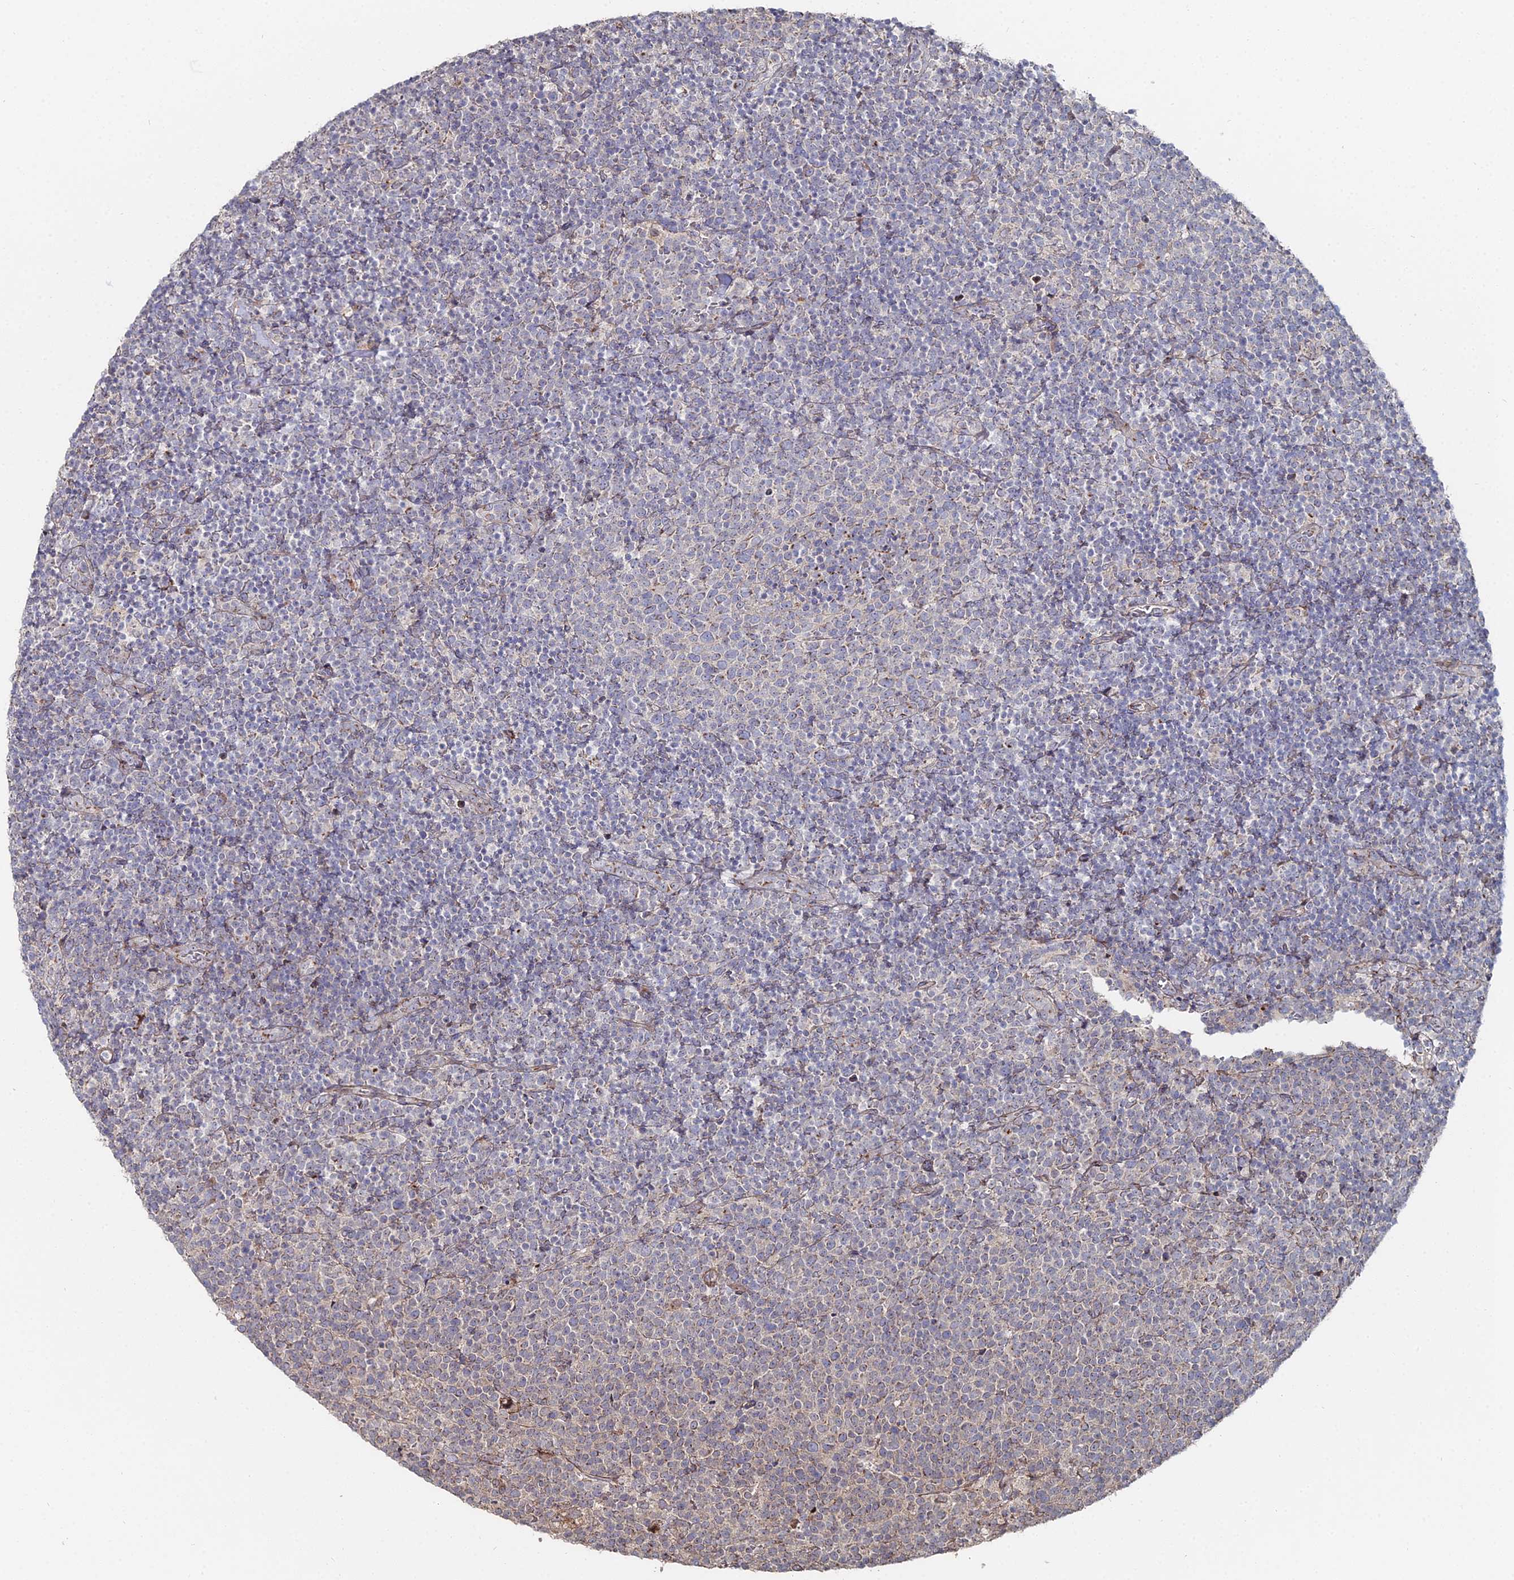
{"staining": {"intensity": "negative", "quantity": "none", "location": "none"}, "tissue": "lymphoma", "cell_type": "Tumor cells", "image_type": "cancer", "snomed": [{"axis": "morphology", "description": "Malignant lymphoma, non-Hodgkin's type, High grade"}, {"axis": "topography", "description": "Lymph node"}], "caption": "Immunohistochemistry (IHC) image of neoplastic tissue: human lymphoma stained with DAB (3,3'-diaminobenzidine) shows no significant protein expression in tumor cells.", "gene": "SGMS1", "patient": {"sex": "male", "age": 61}}